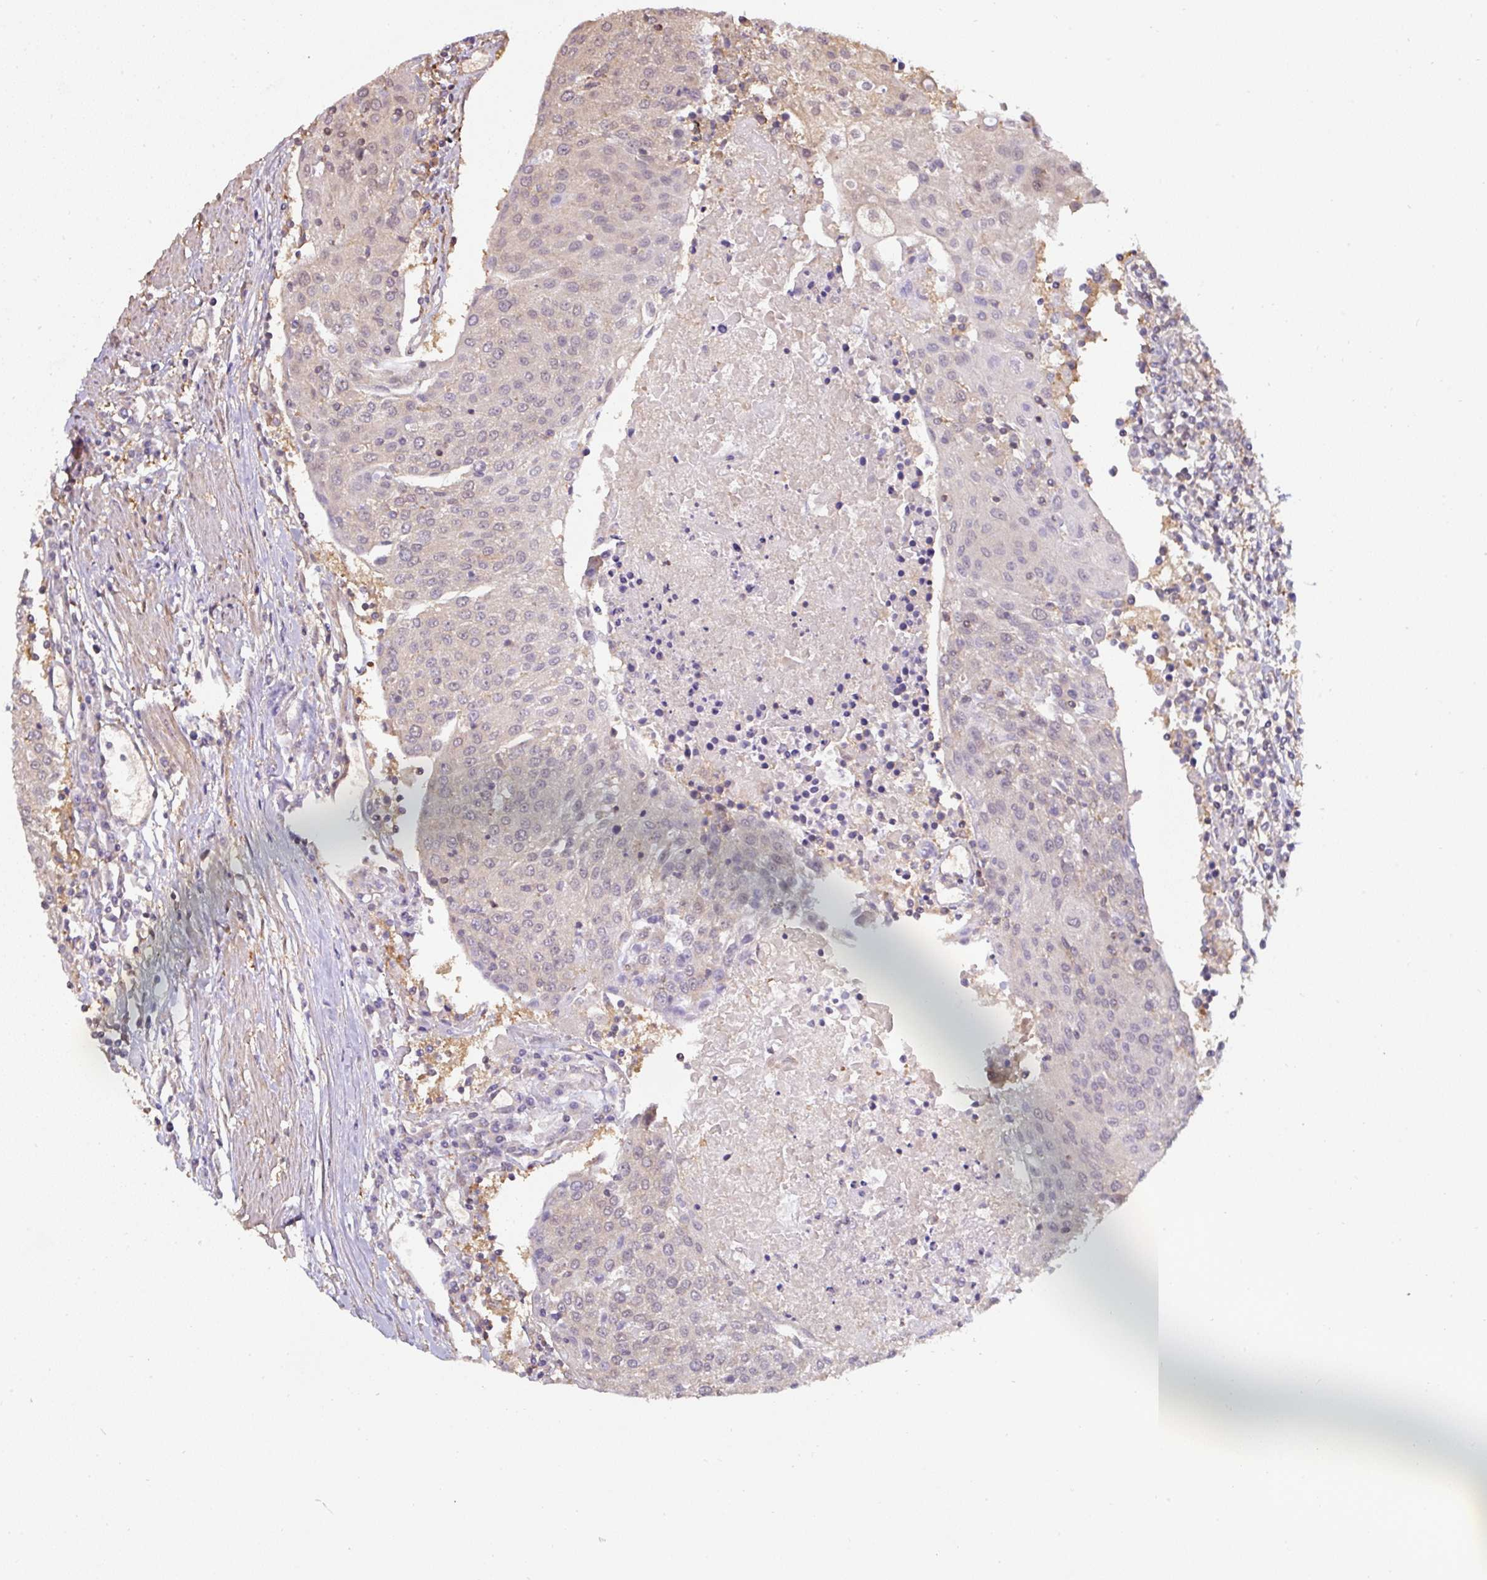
{"staining": {"intensity": "negative", "quantity": "none", "location": "none"}, "tissue": "urothelial cancer", "cell_type": "Tumor cells", "image_type": "cancer", "snomed": [{"axis": "morphology", "description": "Urothelial carcinoma, High grade"}, {"axis": "topography", "description": "Urinary bladder"}], "caption": "Tumor cells show no significant expression in urothelial cancer. The staining was performed using DAB to visualize the protein expression in brown, while the nuclei were stained in blue with hematoxylin (Magnification: 20x).", "gene": "ST13", "patient": {"sex": "female", "age": 85}}